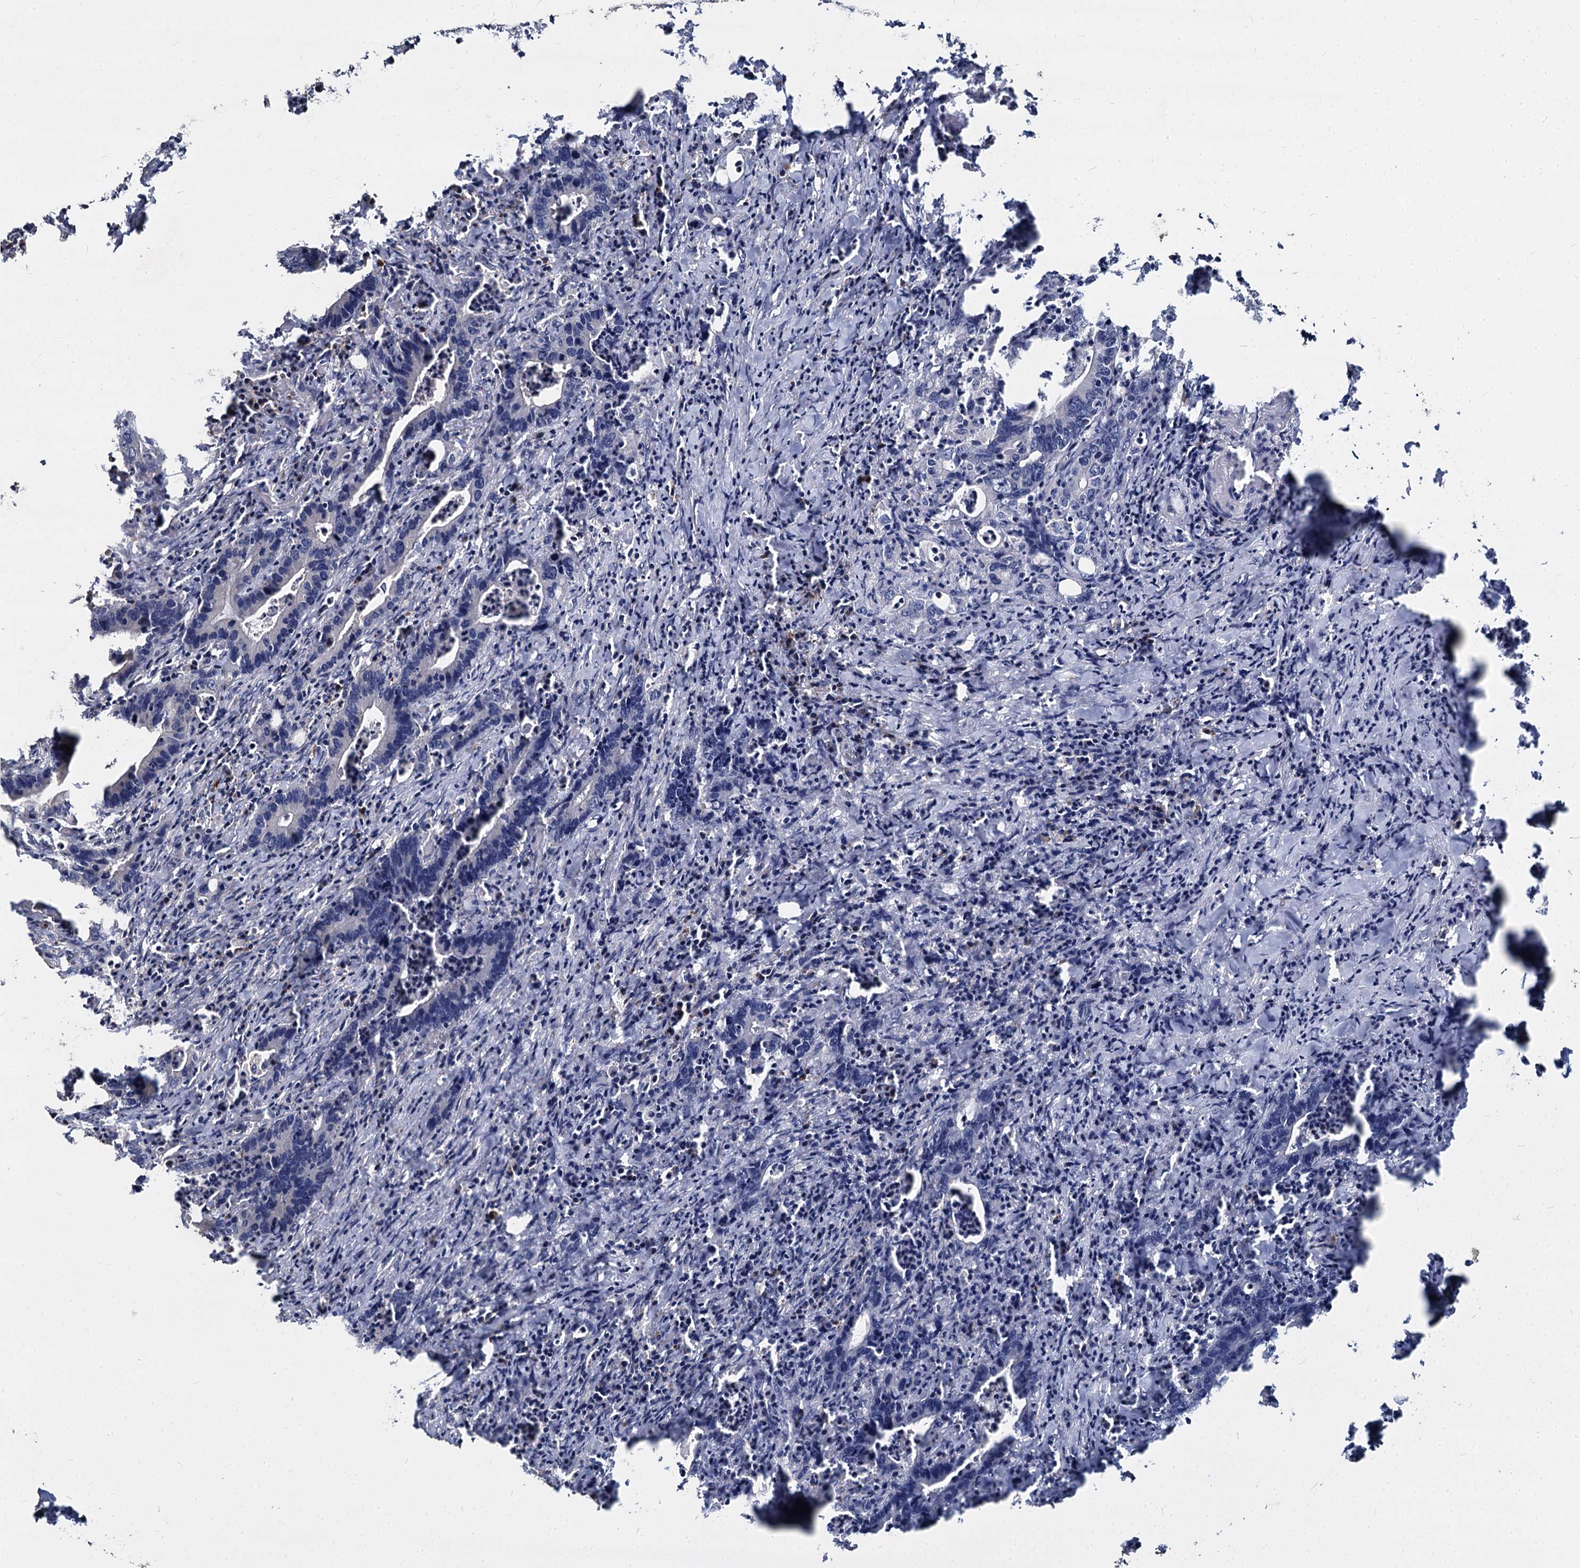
{"staining": {"intensity": "negative", "quantity": "none", "location": "none"}, "tissue": "colorectal cancer", "cell_type": "Tumor cells", "image_type": "cancer", "snomed": [{"axis": "morphology", "description": "Adenocarcinoma, NOS"}, {"axis": "topography", "description": "Colon"}], "caption": "The micrograph reveals no staining of tumor cells in adenocarcinoma (colorectal). The staining was performed using DAB (3,3'-diaminobenzidine) to visualize the protein expression in brown, while the nuclei were stained in blue with hematoxylin (Magnification: 20x).", "gene": "CCDC184", "patient": {"sex": "female", "age": 75}}